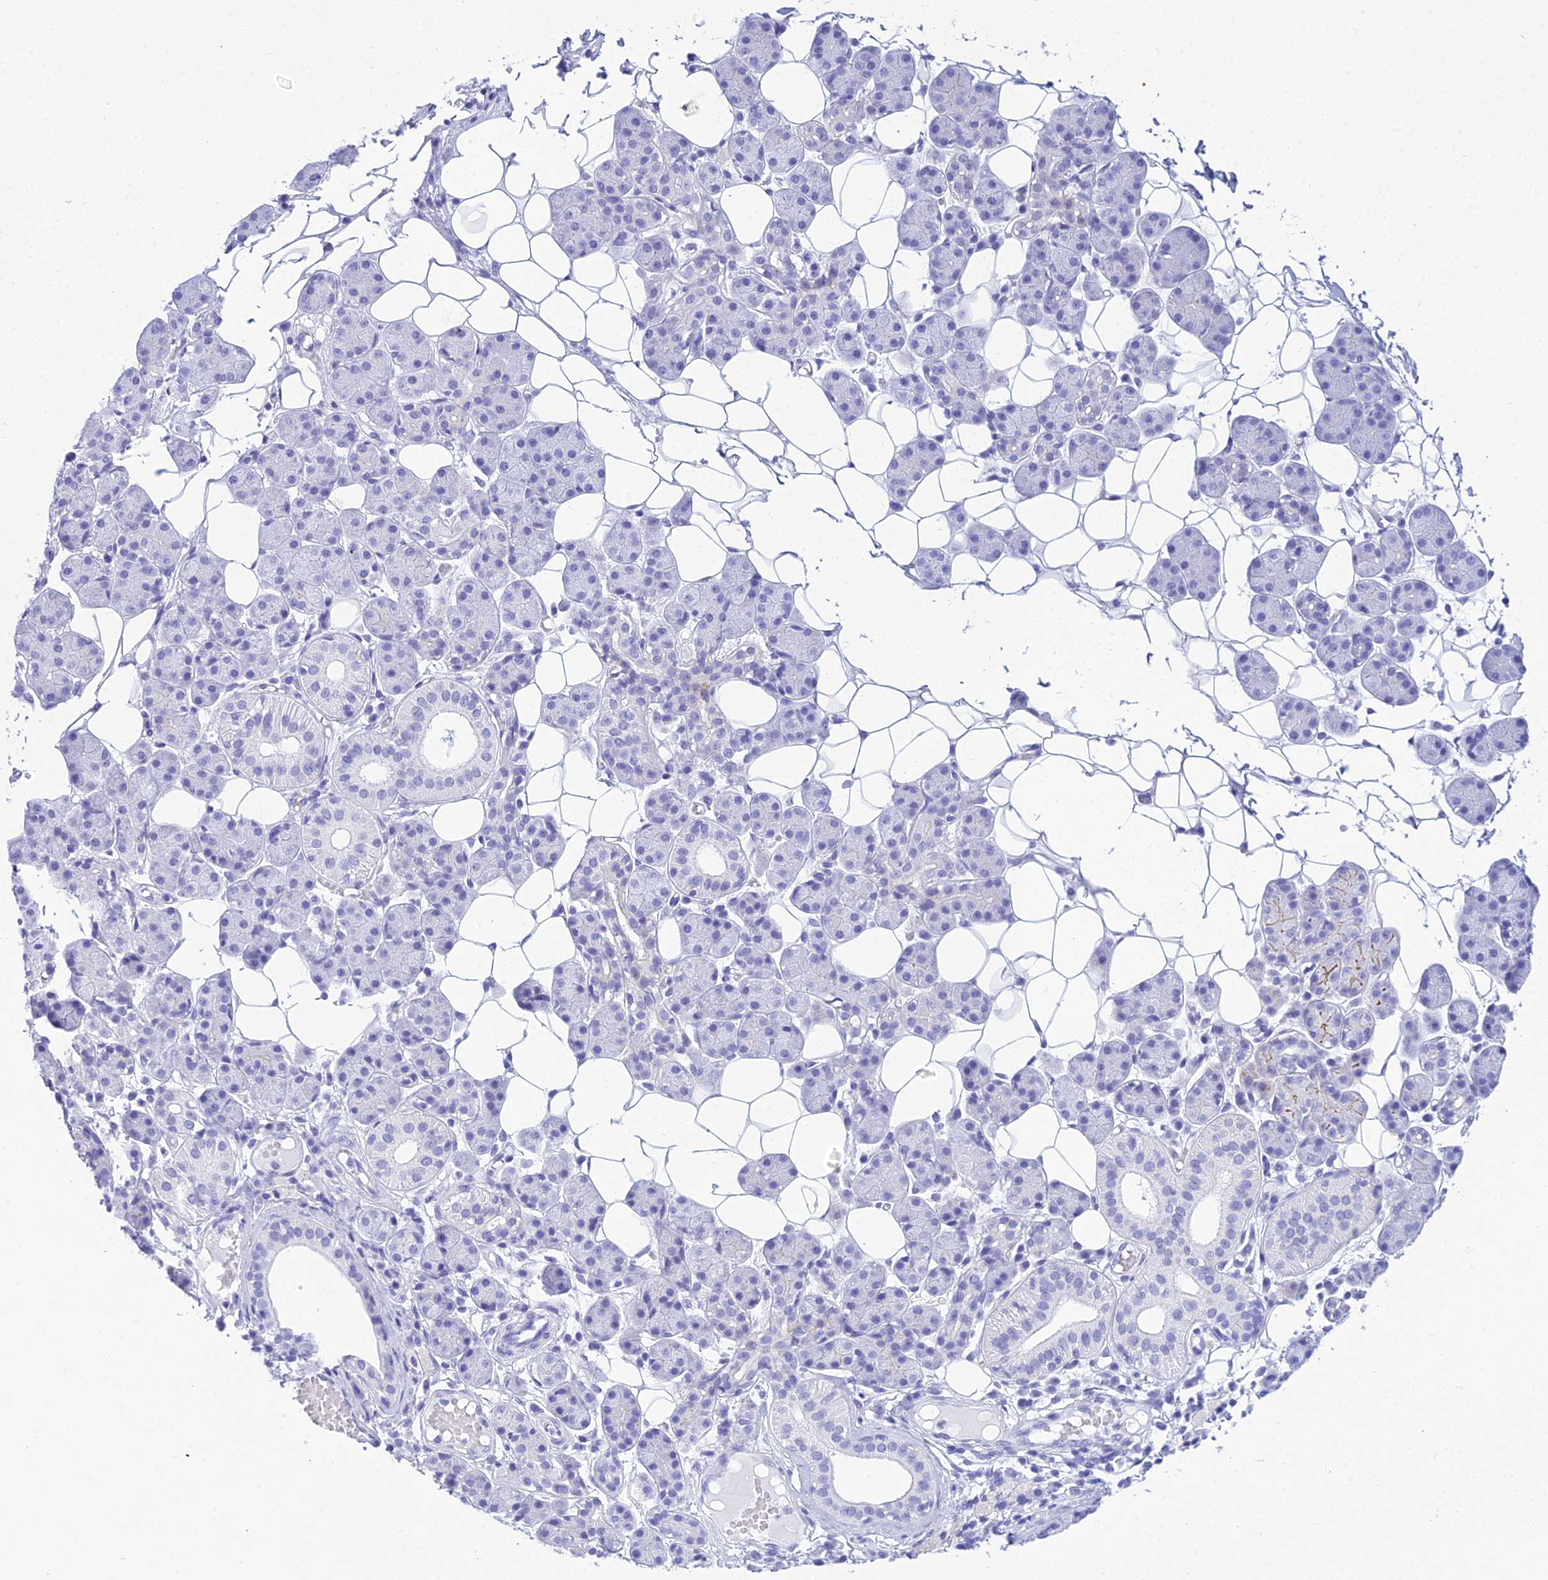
{"staining": {"intensity": "negative", "quantity": "none", "location": "none"}, "tissue": "salivary gland", "cell_type": "Glandular cells", "image_type": "normal", "snomed": [{"axis": "morphology", "description": "Normal tissue, NOS"}, {"axis": "topography", "description": "Salivary gland"}], "caption": "Glandular cells show no significant protein positivity in benign salivary gland. Nuclei are stained in blue.", "gene": "ZNF442", "patient": {"sex": "female", "age": 33}}